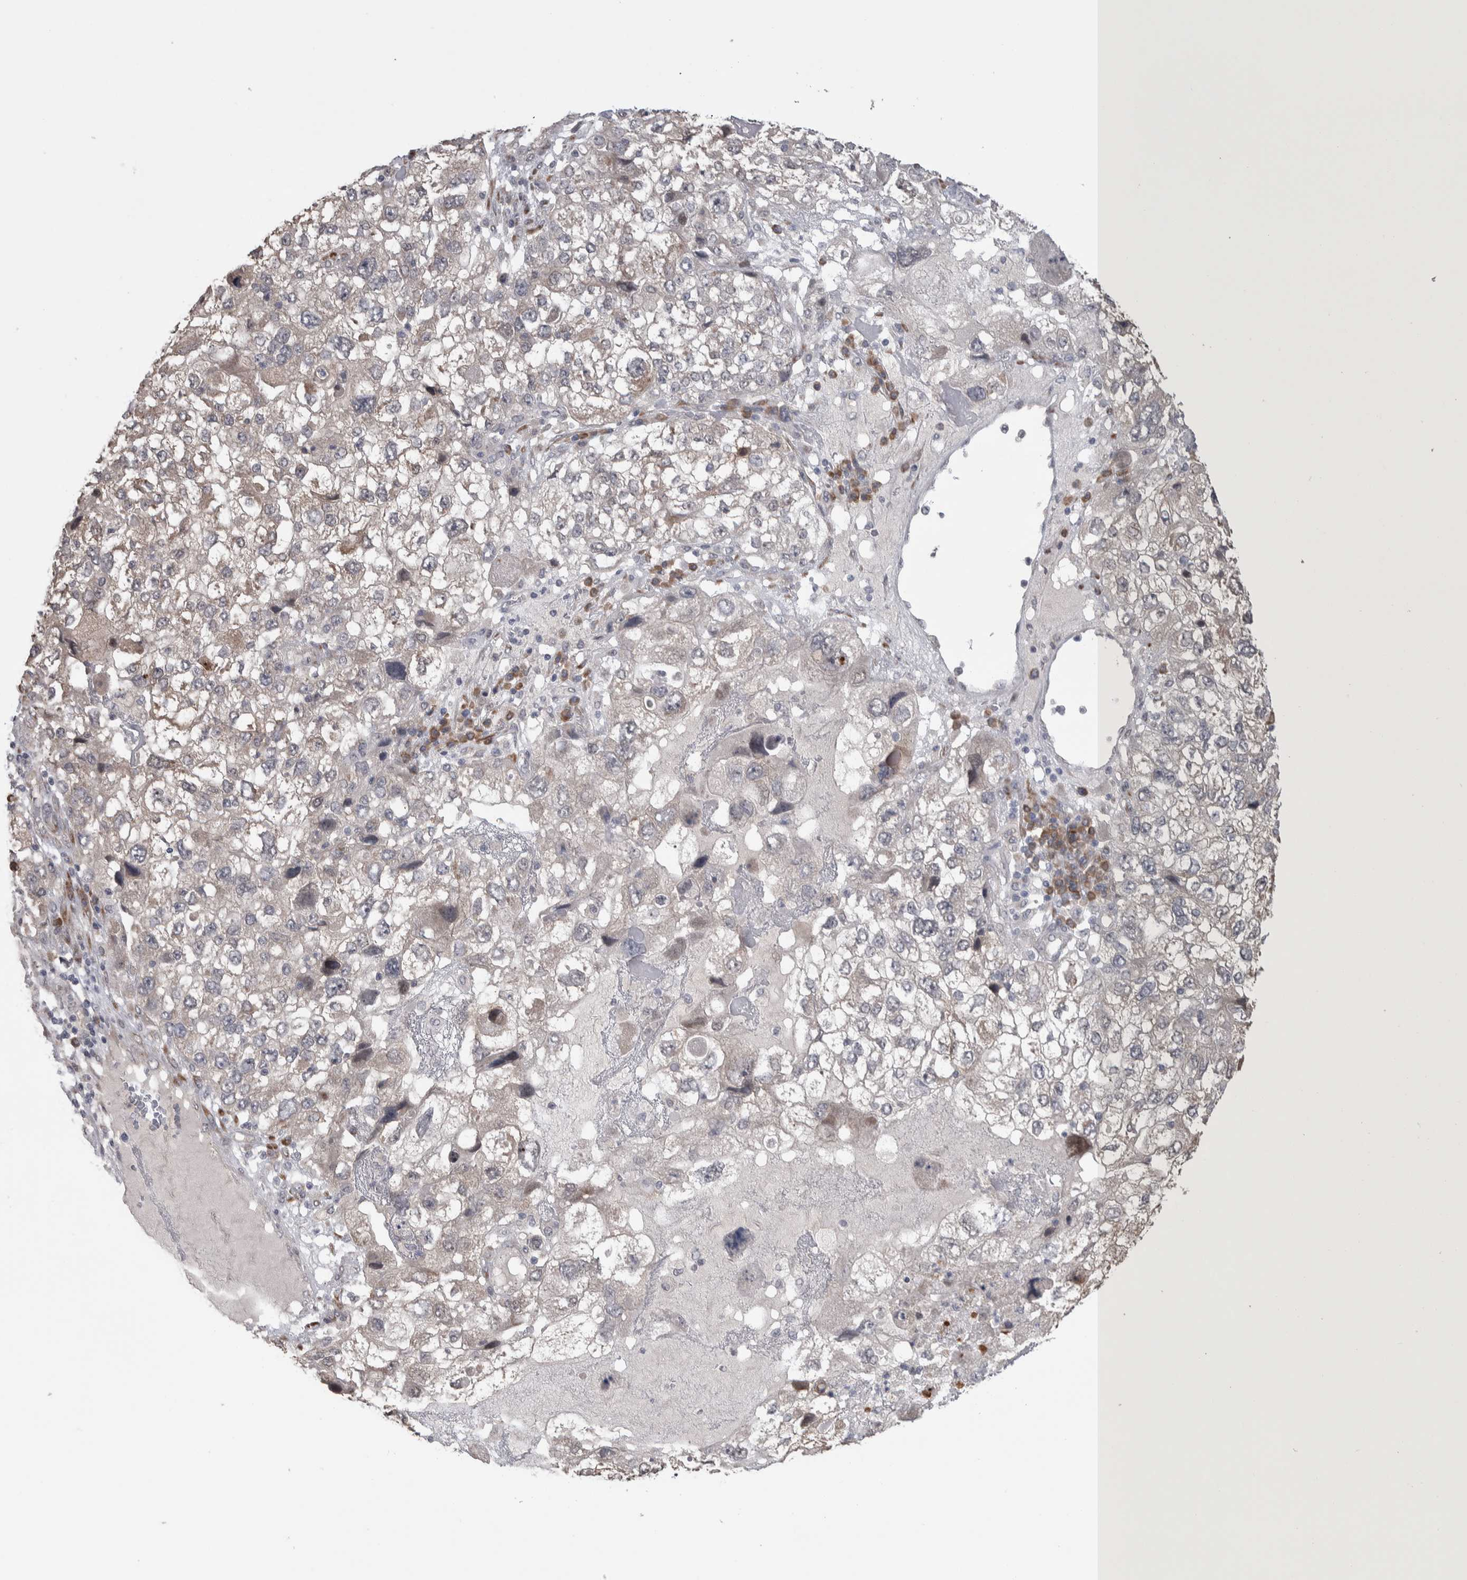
{"staining": {"intensity": "weak", "quantity": "<25%", "location": "cytoplasmic/membranous"}, "tissue": "endometrial cancer", "cell_type": "Tumor cells", "image_type": "cancer", "snomed": [{"axis": "morphology", "description": "Adenocarcinoma, NOS"}, {"axis": "topography", "description": "Endometrium"}], "caption": "The image demonstrates no significant positivity in tumor cells of endometrial adenocarcinoma.", "gene": "CUL2", "patient": {"sex": "female", "age": 49}}